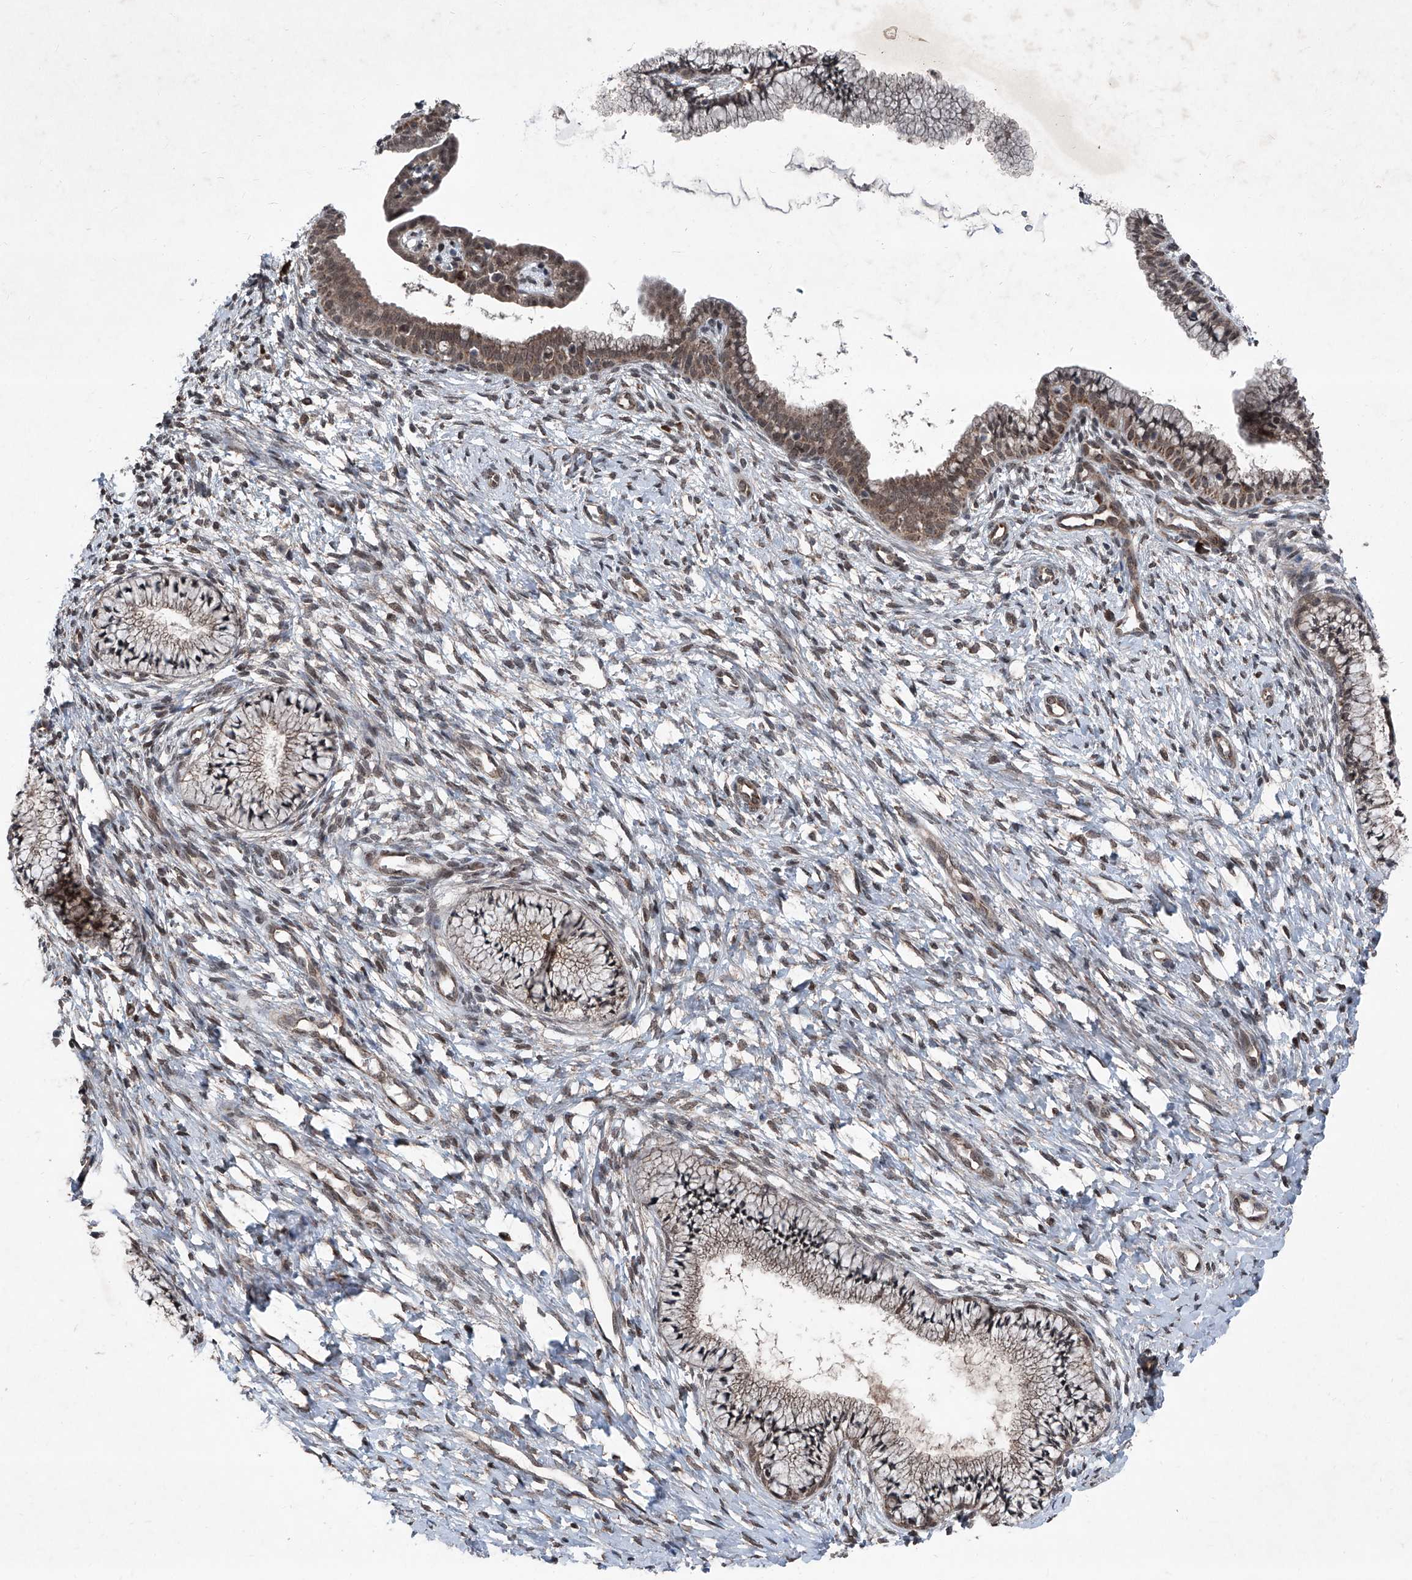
{"staining": {"intensity": "moderate", "quantity": ">75%", "location": "cytoplasmic/membranous"}, "tissue": "cervix", "cell_type": "Glandular cells", "image_type": "normal", "snomed": [{"axis": "morphology", "description": "Normal tissue, NOS"}, {"axis": "topography", "description": "Cervix"}], "caption": "Immunohistochemistry (IHC) photomicrograph of normal cervix: cervix stained using immunohistochemistry (IHC) shows medium levels of moderate protein expression localized specifically in the cytoplasmic/membranous of glandular cells, appearing as a cytoplasmic/membranous brown color.", "gene": "COA7", "patient": {"sex": "female", "age": 36}}